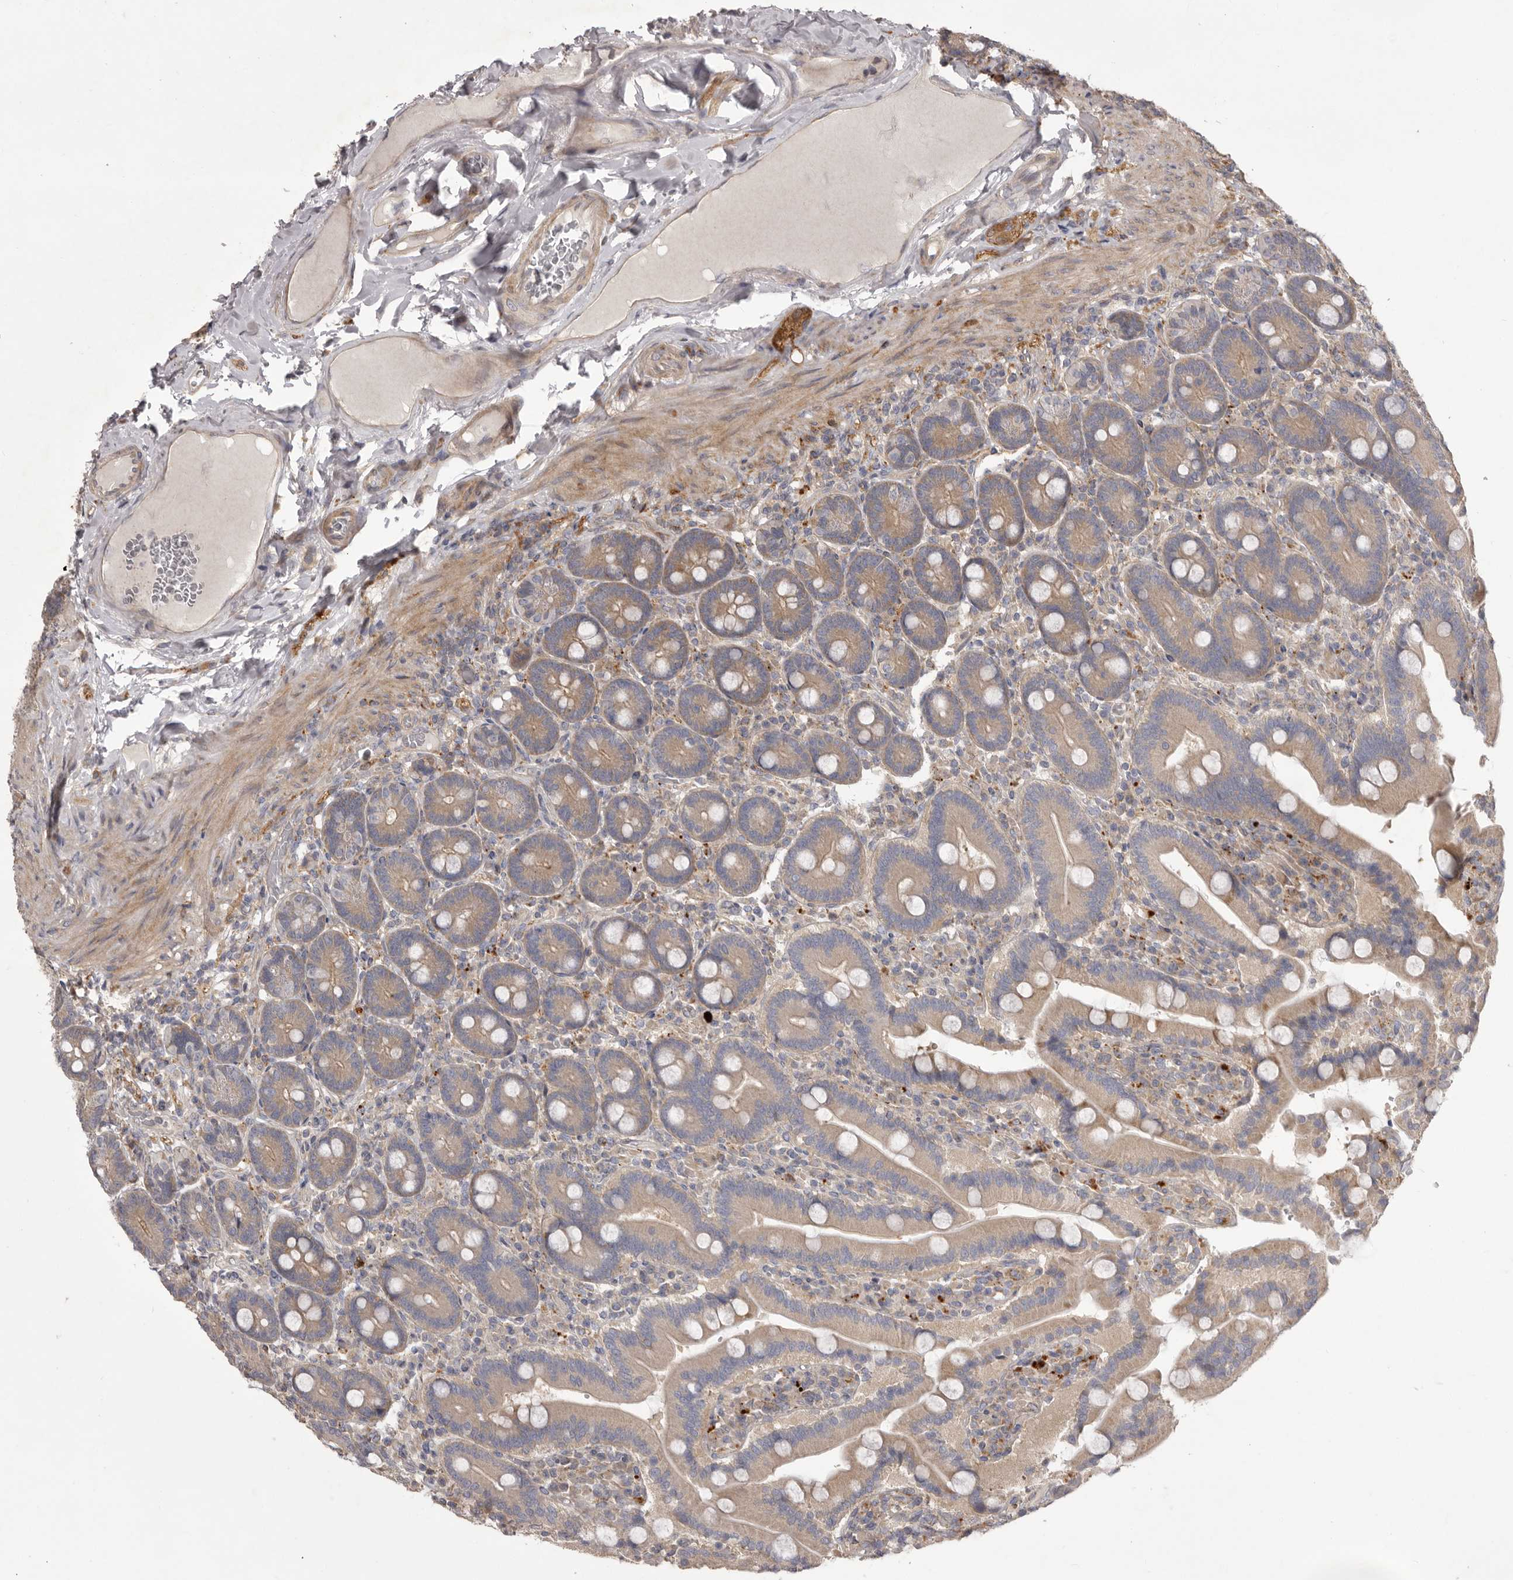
{"staining": {"intensity": "moderate", "quantity": "<25%", "location": "cytoplasmic/membranous"}, "tissue": "duodenum", "cell_type": "Glandular cells", "image_type": "normal", "snomed": [{"axis": "morphology", "description": "Normal tissue, NOS"}, {"axis": "topography", "description": "Duodenum"}], "caption": "A photomicrograph of duodenum stained for a protein exhibits moderate cytoplasmic/membranous brown staining in glandular cells.", "gene": "WDR47", "patient": {"sex": "female", "age": 62}}